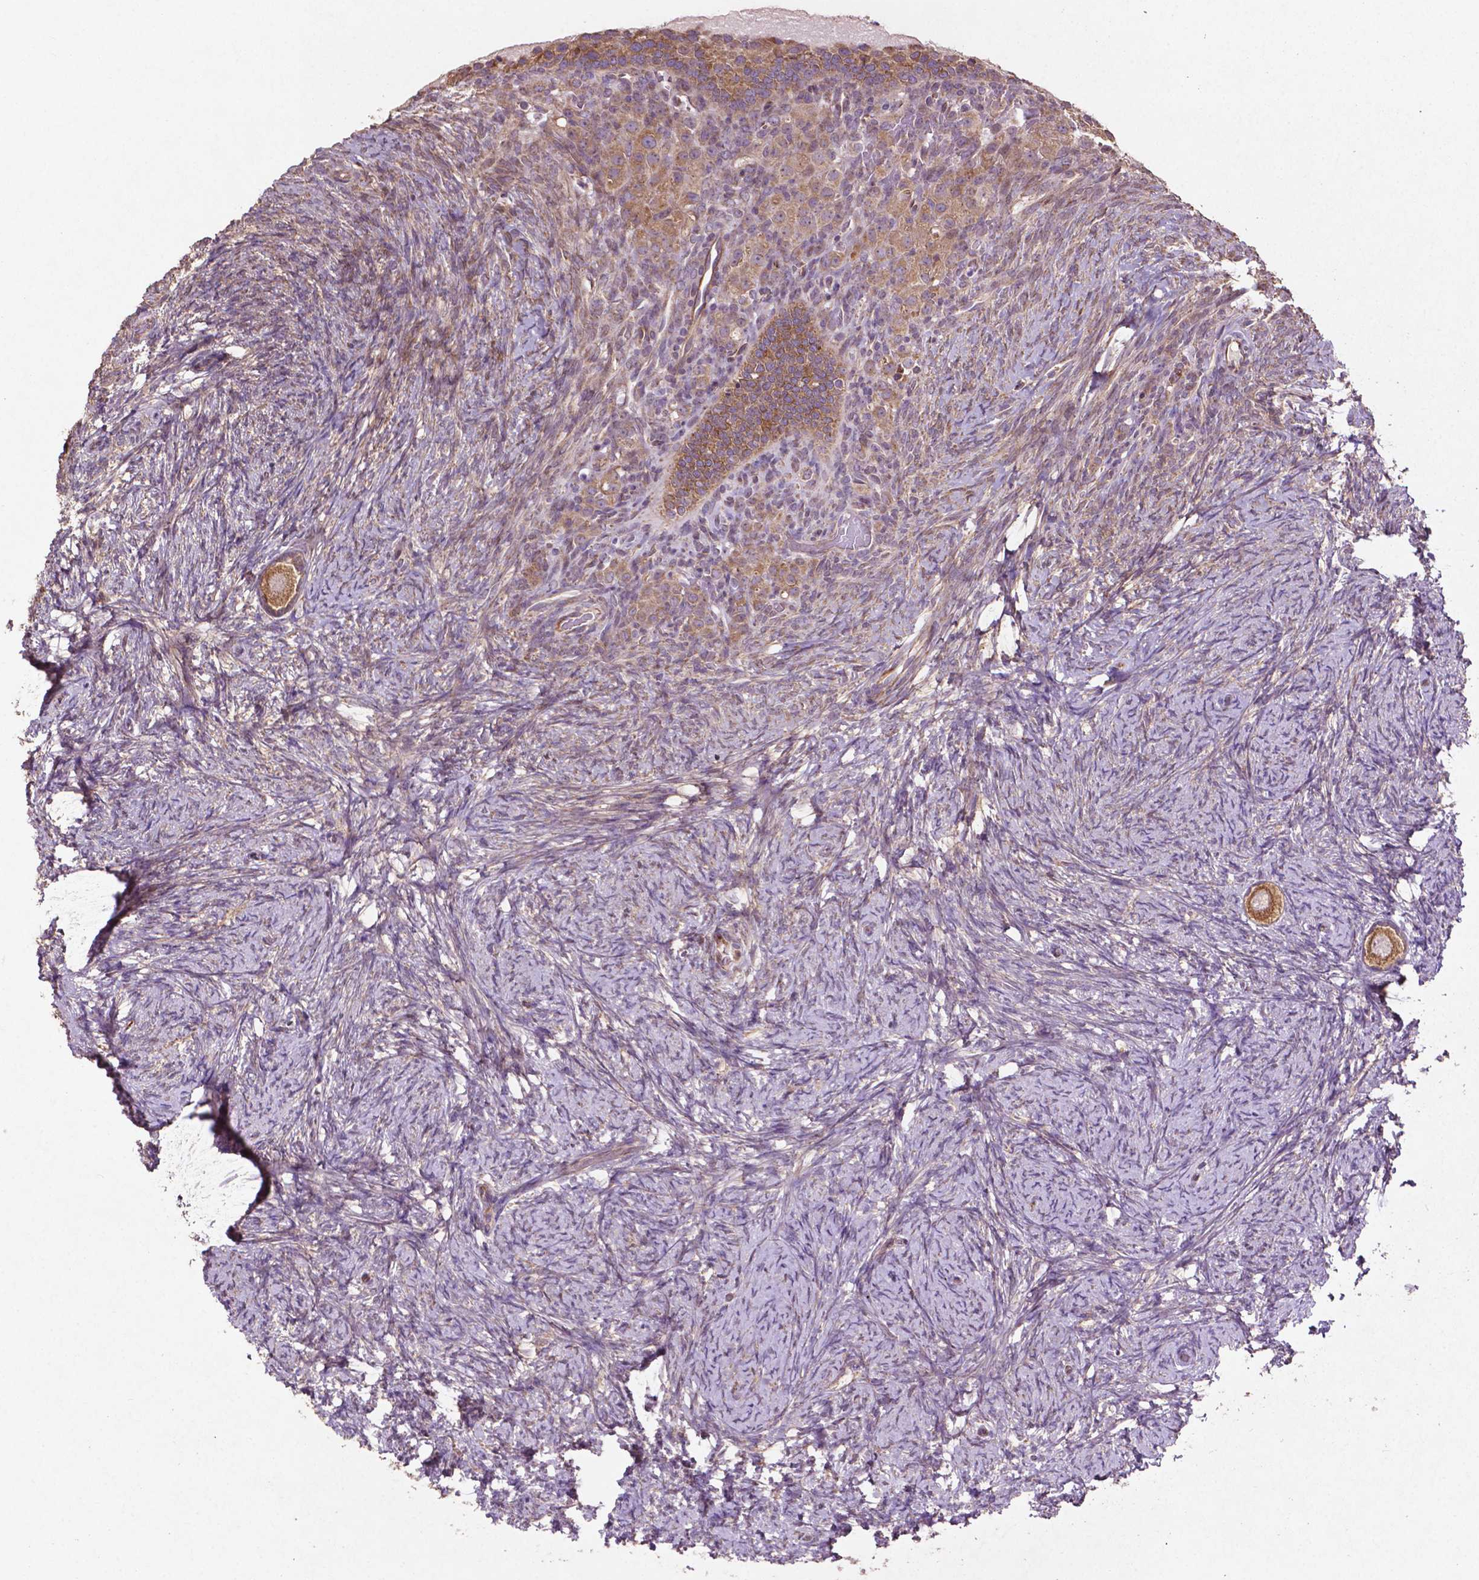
{"staining": {"intensity": "moderate", "quantity": "25%-75%", "location": "cytoplasmic/membranous"}, "tissue": "ovary", "cell_type": "Follicle cells", "image_type": "normal", "snomed": [{"axis": "morphology", "description": "Normal tissue, NOS"}, {"axis": "topography", "description": "Ovary"}], "caption": "Approximately 25%-75% of follicle cells in benign human ovary demonstrate moderate cytoplasmic/membranous protein staining as visualized by brown immunohistochemical staining.", "gene": "MBTPS1", "patient": {"sex": "female", "age": 34}}